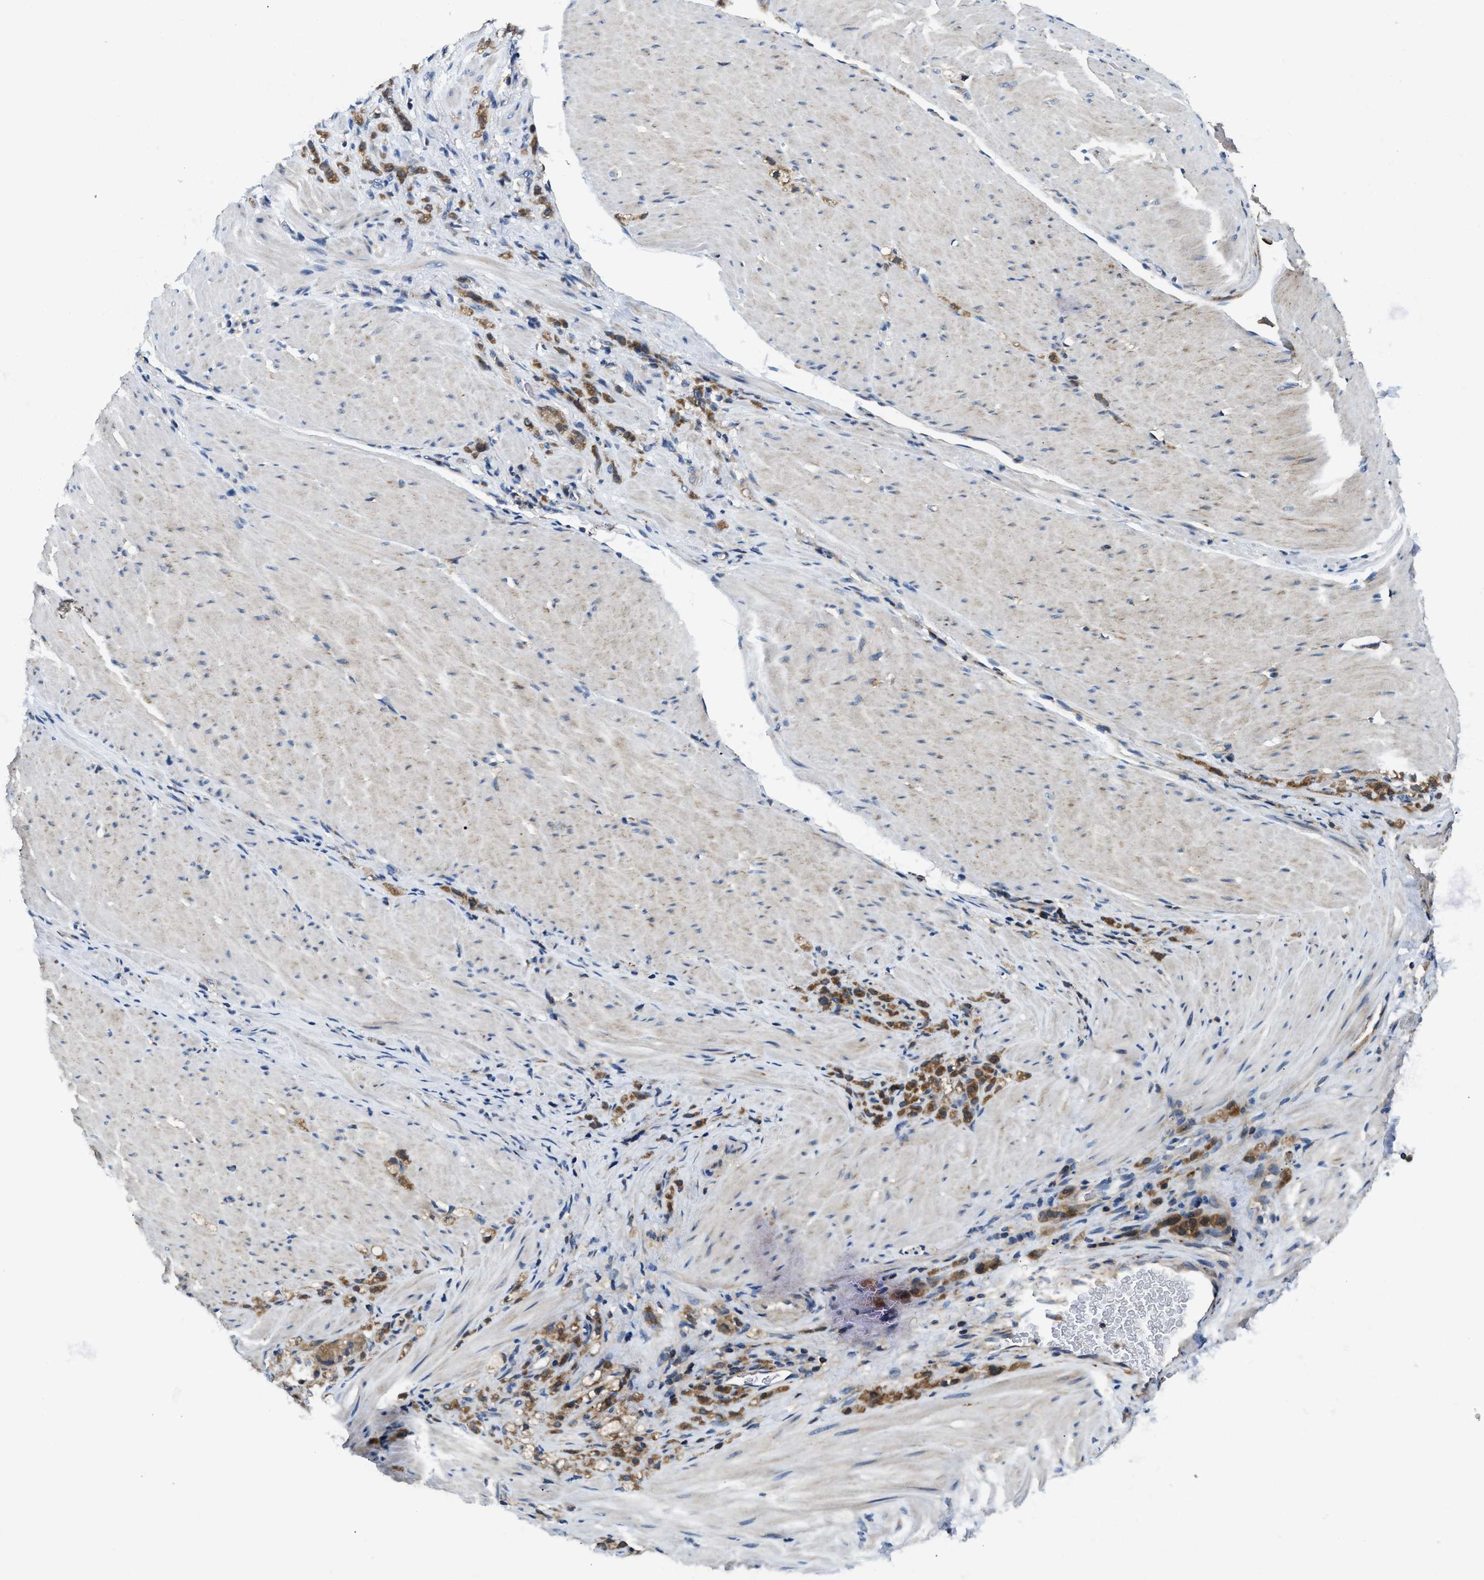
{"staining": {"intensity": "moderate", "quantity": ">75%", "location": "cytoplasmic/membranous"}, "tissue": "stomach cancer", "cell_type": "Tumor cells", "image_type": "cancer", "snomed": [{"axis": "morphology", "description": "Normal tissue, NOS"}, {"axis": "morphology", "description": "Adenocarcinoma, NOS"}, {"axis": "topography", "description": "Stomach"}], "caption": "Immunohistochemistry micrograph of human stomach cancer stained for a protein (brown), which exhibits medium levels of moderate cytoplasmic/membranous staining in about >75% of tumor cells.", "gene": "CCM2", "patient": {"sex": "male", "age": 82}}